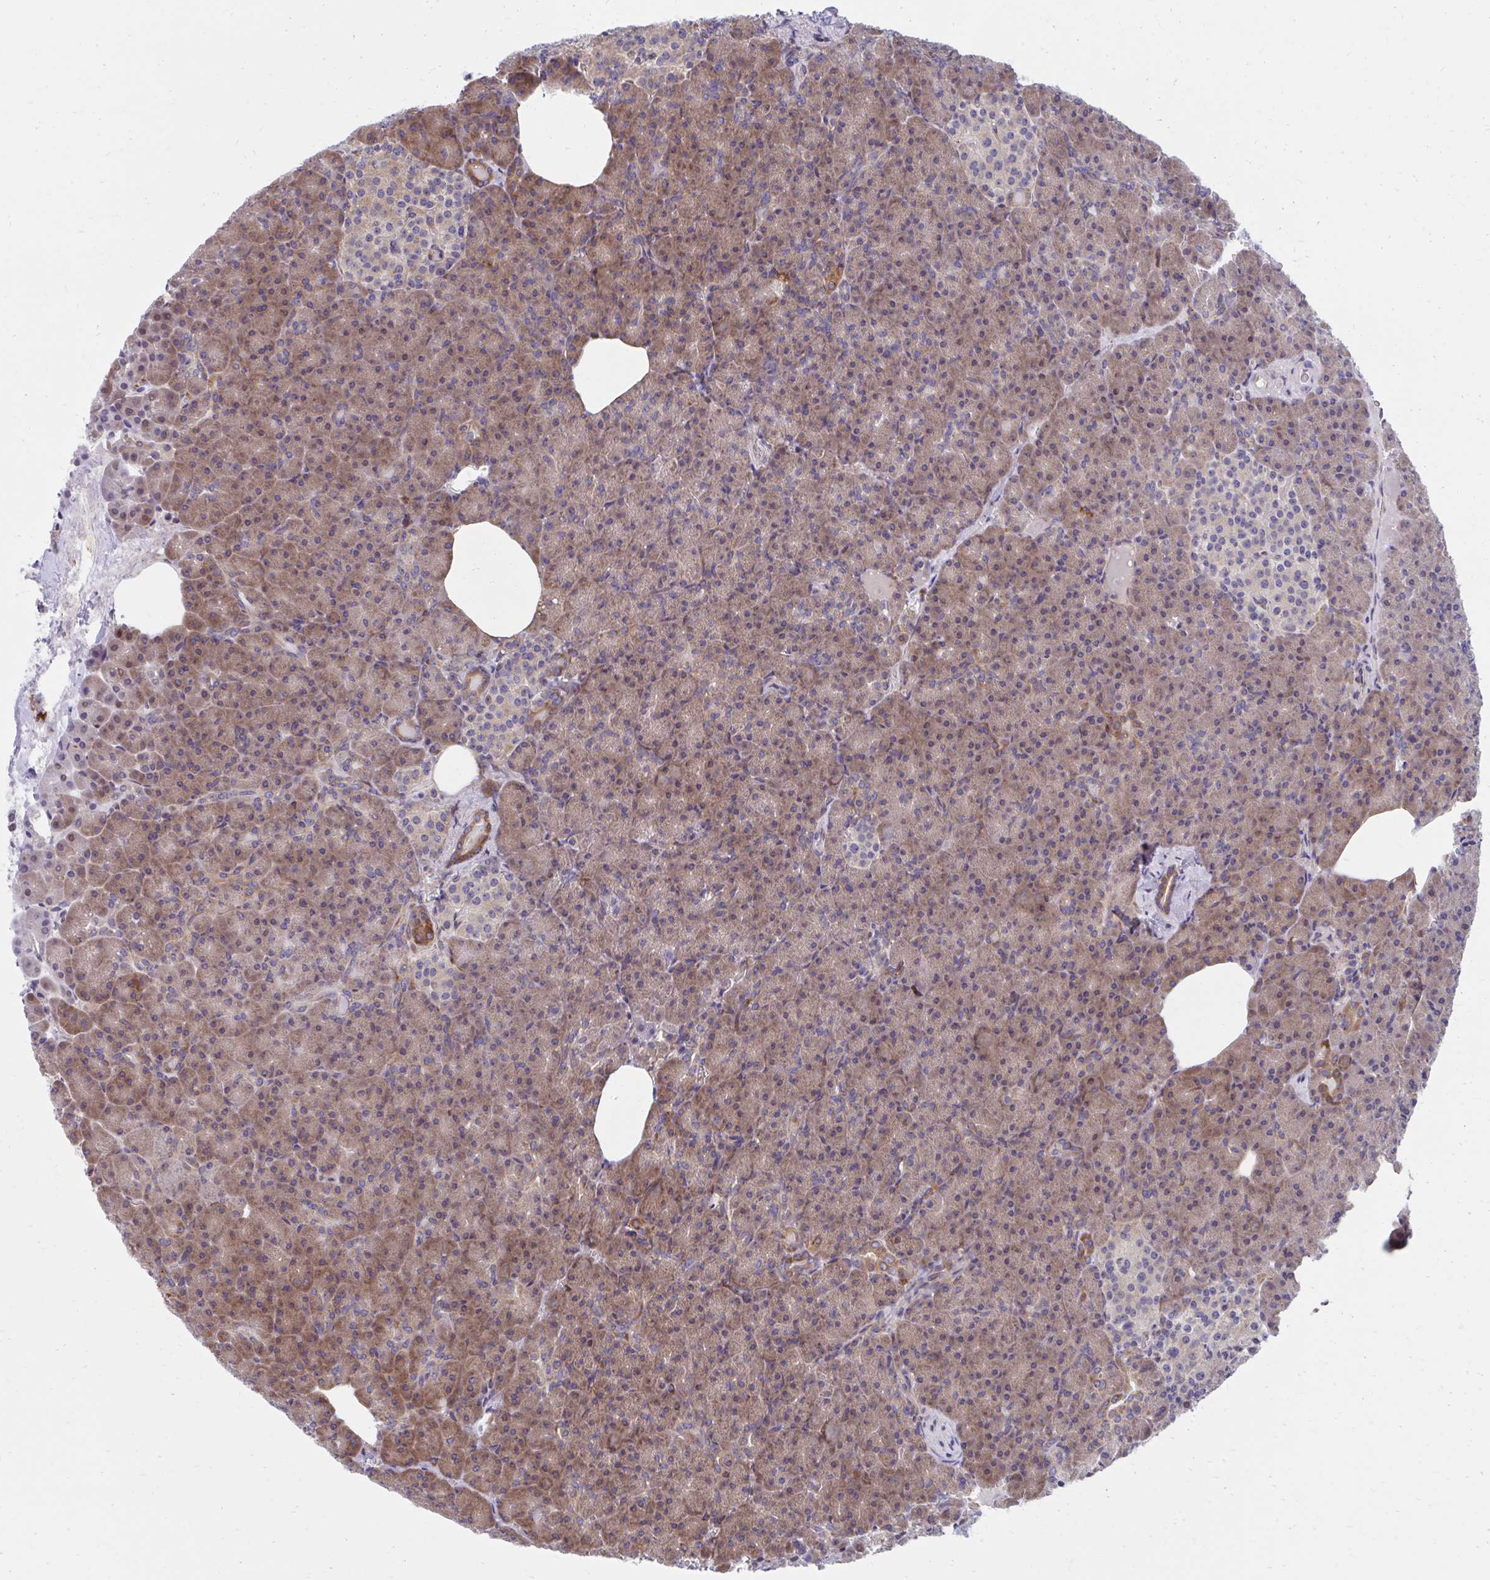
{"staining": {"intensity": "moderate", "quantity": "25%-75%", "location": "cytoplasmic/membranous"}, "tissue": "pancreas", "cell_type": "Exocrine glandular cells", "image_type": "normal", "snomed": [{"axis": "morphology", "description": "Normal tissue, NOS"}, {"axis": "topography", "description": "Pancreas"}], "caption": "The image shows a brown stain indicating the presence of a protein in the cytoplasmic/membranous of exocrine glandular cells in pancreas.", "gene": "ZNF778", "patient": {"sex": "female", "age": 74}}